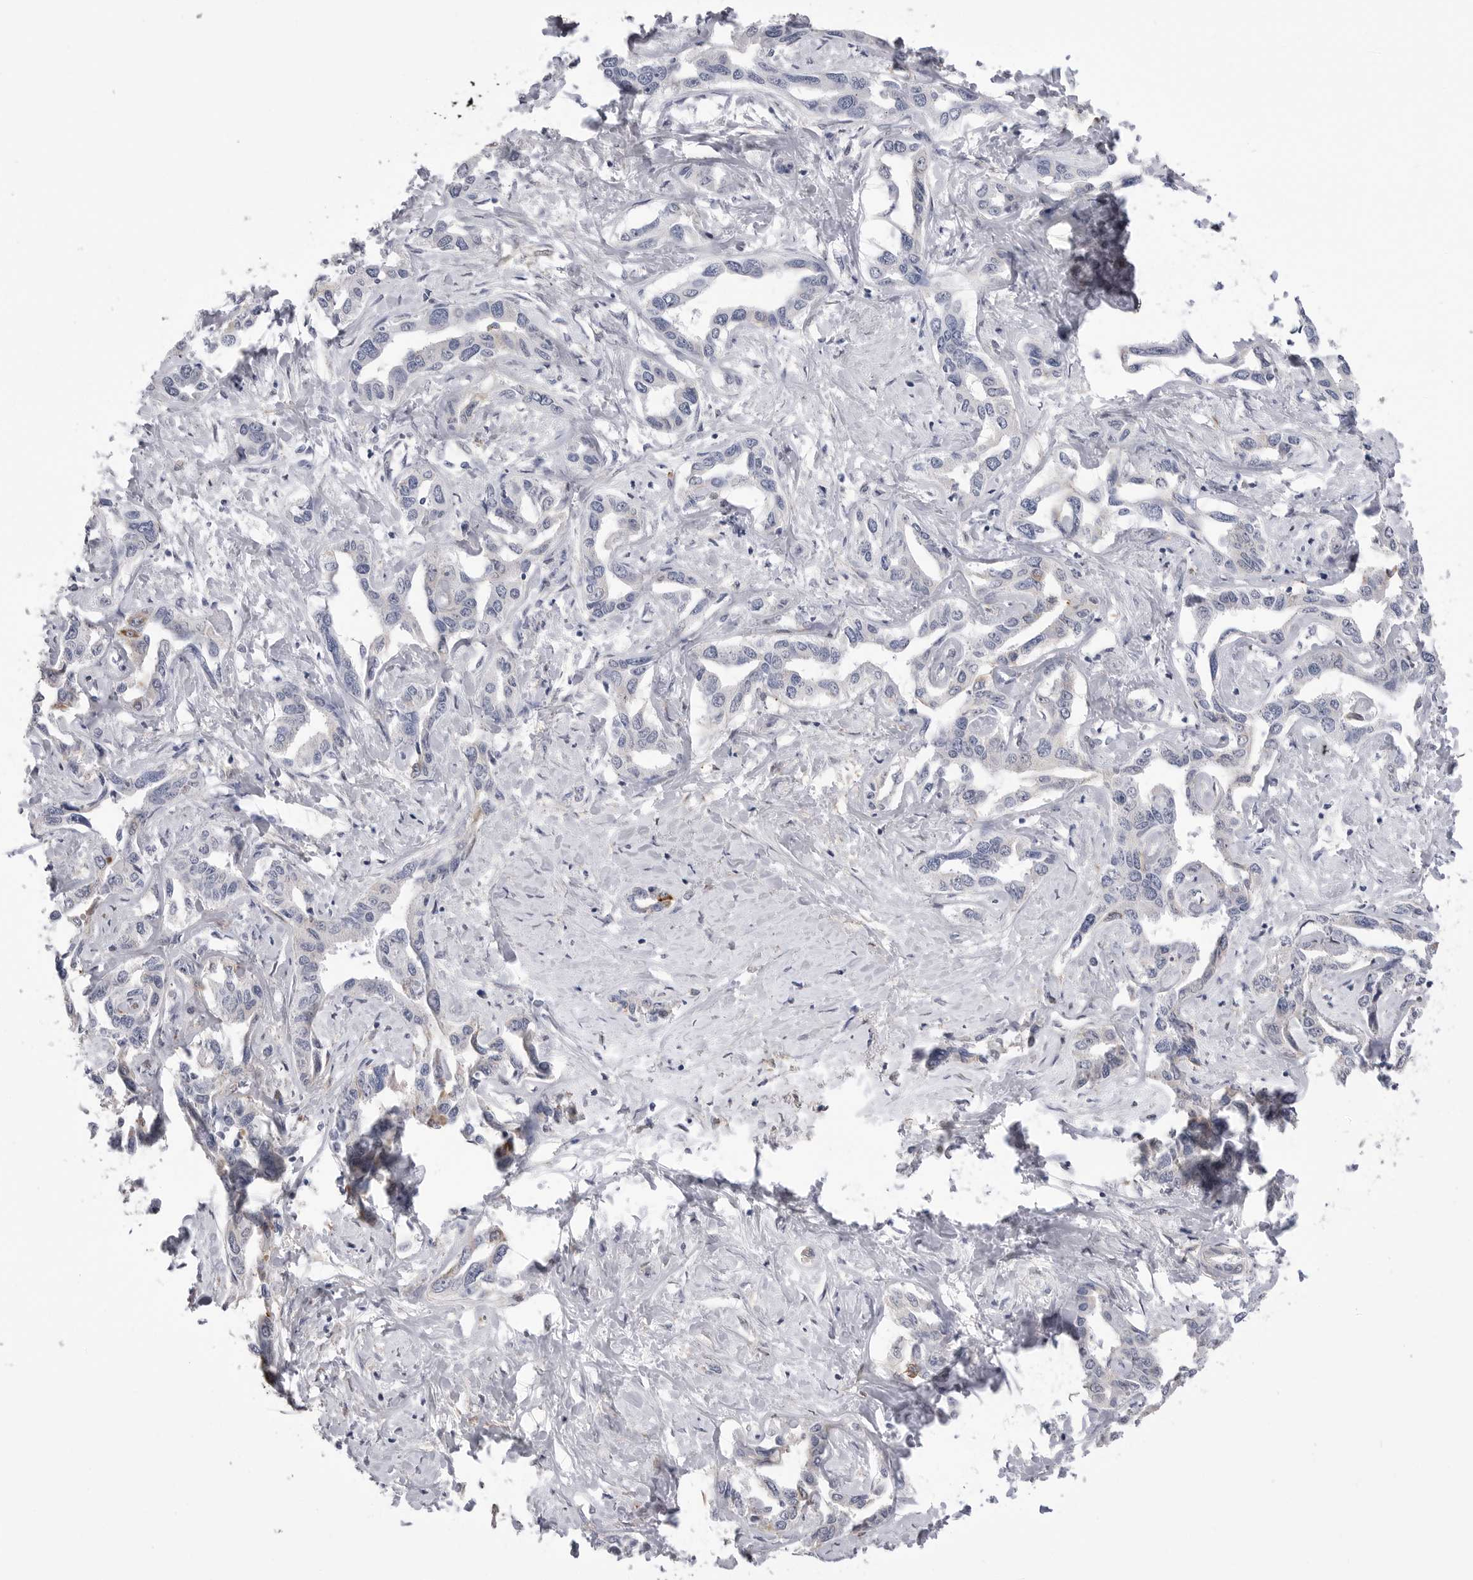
{"staining": {"intensity": "negative", "quantity": "none", "location": "none"}, "tissue": "liver cancer", "cell_type": "Tumor cells", "image_type": "cancer", "snomed": [{"axis": "morphology", "description": "Cholangiocarcinoma"}, {"axis": "topography", "description": "Liver"}], "caption": "This is an immunohistochemistry image of human liver cancer (cholangiocarcinoma). There is no positivity in tumor cells.", "gene": "AKAP12", "patient": {"sex": "male", "age": 59}}